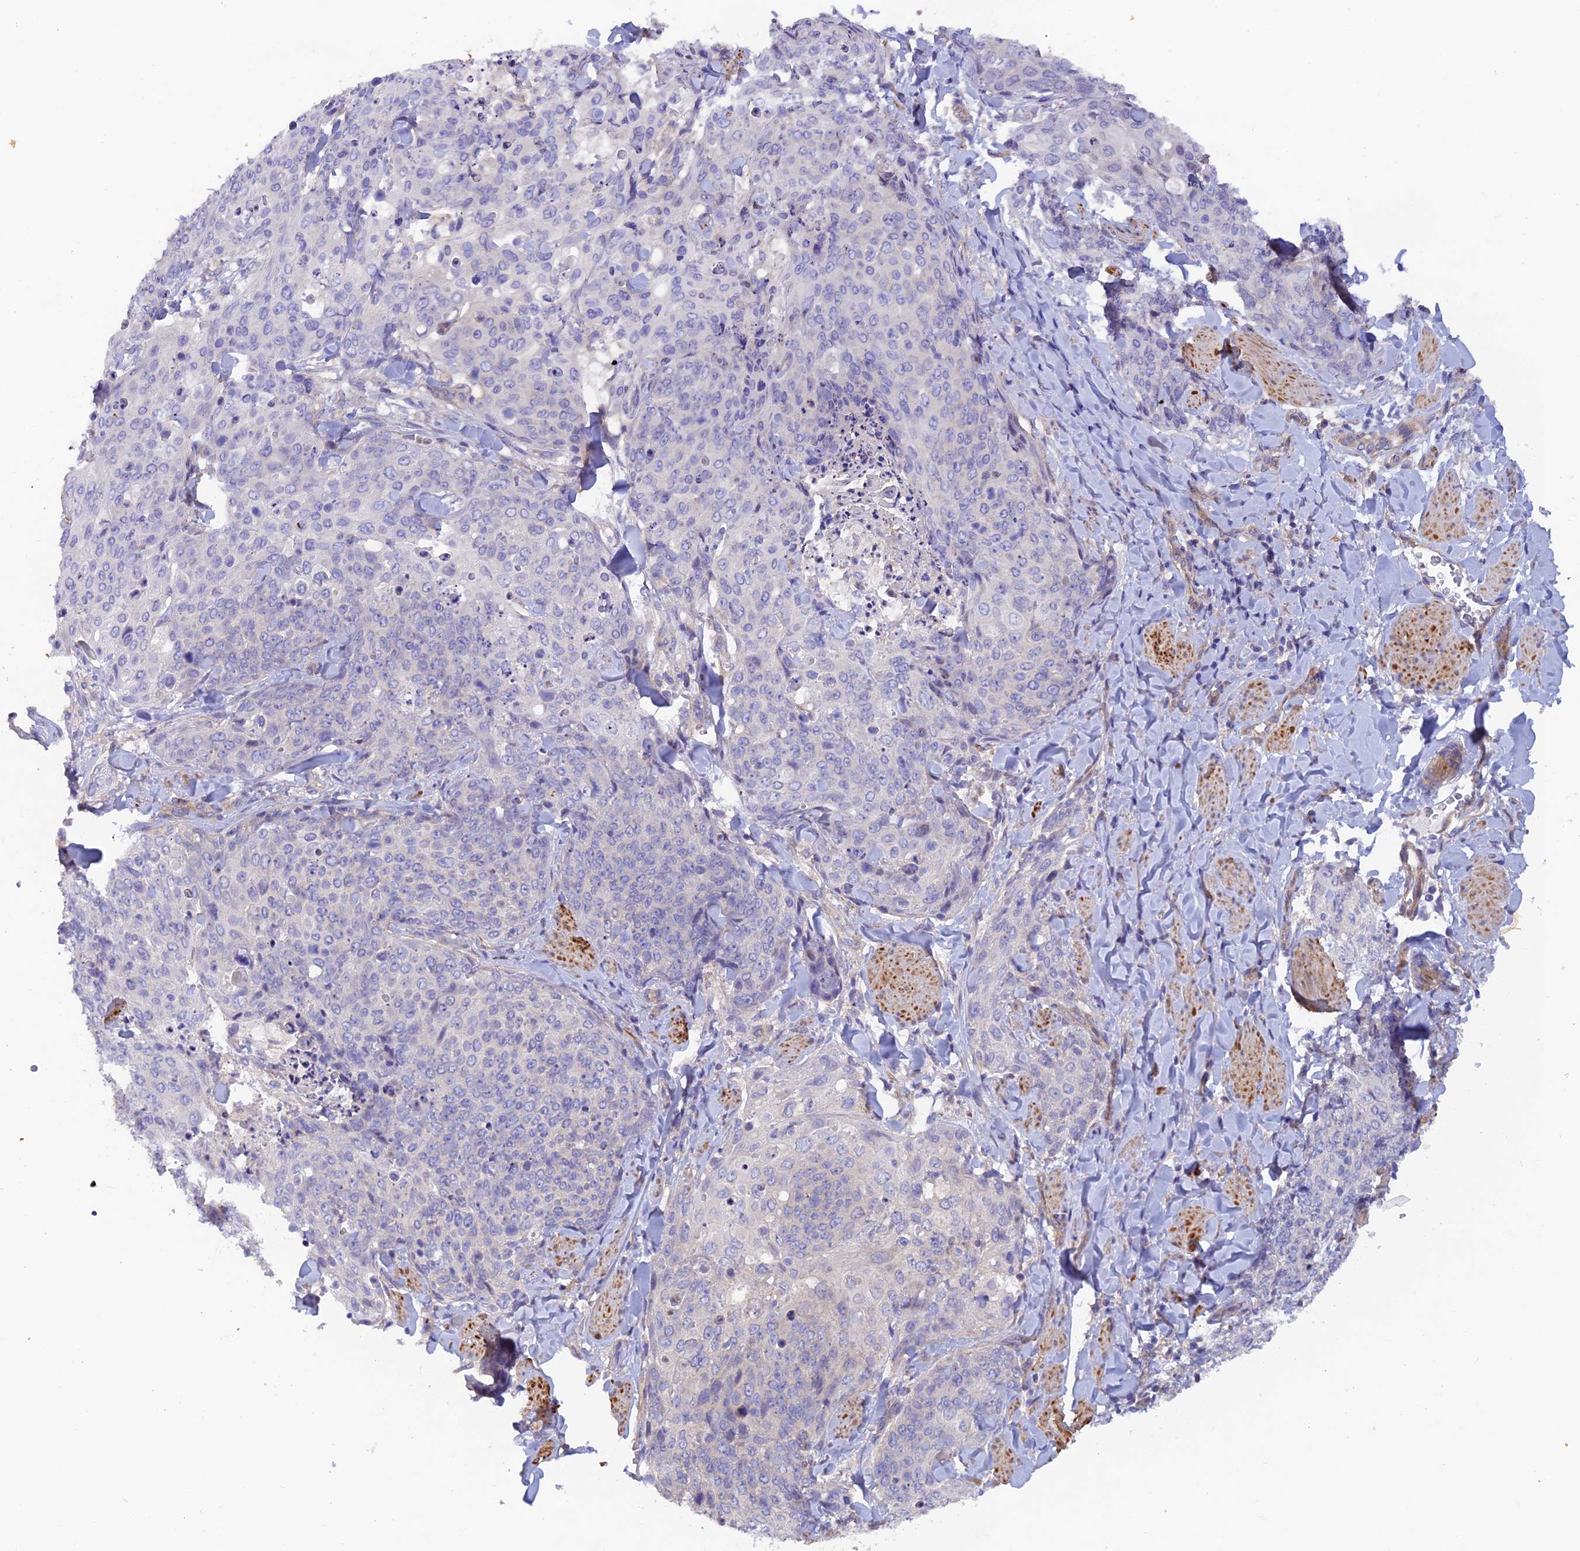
{"staining": {"intensity": "negative", "quantity": "none", "location": "none"}, "tissue": "skin cancer", "cell_type": "Tumor cells", "image_type": "cancer", "snomed": [{"axis": "morphology", "description": "Squamous cell carcinoma, NOS"}, {"axis": "topography", "description": "Skin"}, {"axis": "topography", "description": "Vulva"}], "caption": "This is an immunohistochemistry (IHC) image of skin squamous cell carcinoma. There is no staining in tumor cells.", "gene": "FZR1", "patient": {"sex": "female", "age": 85}}